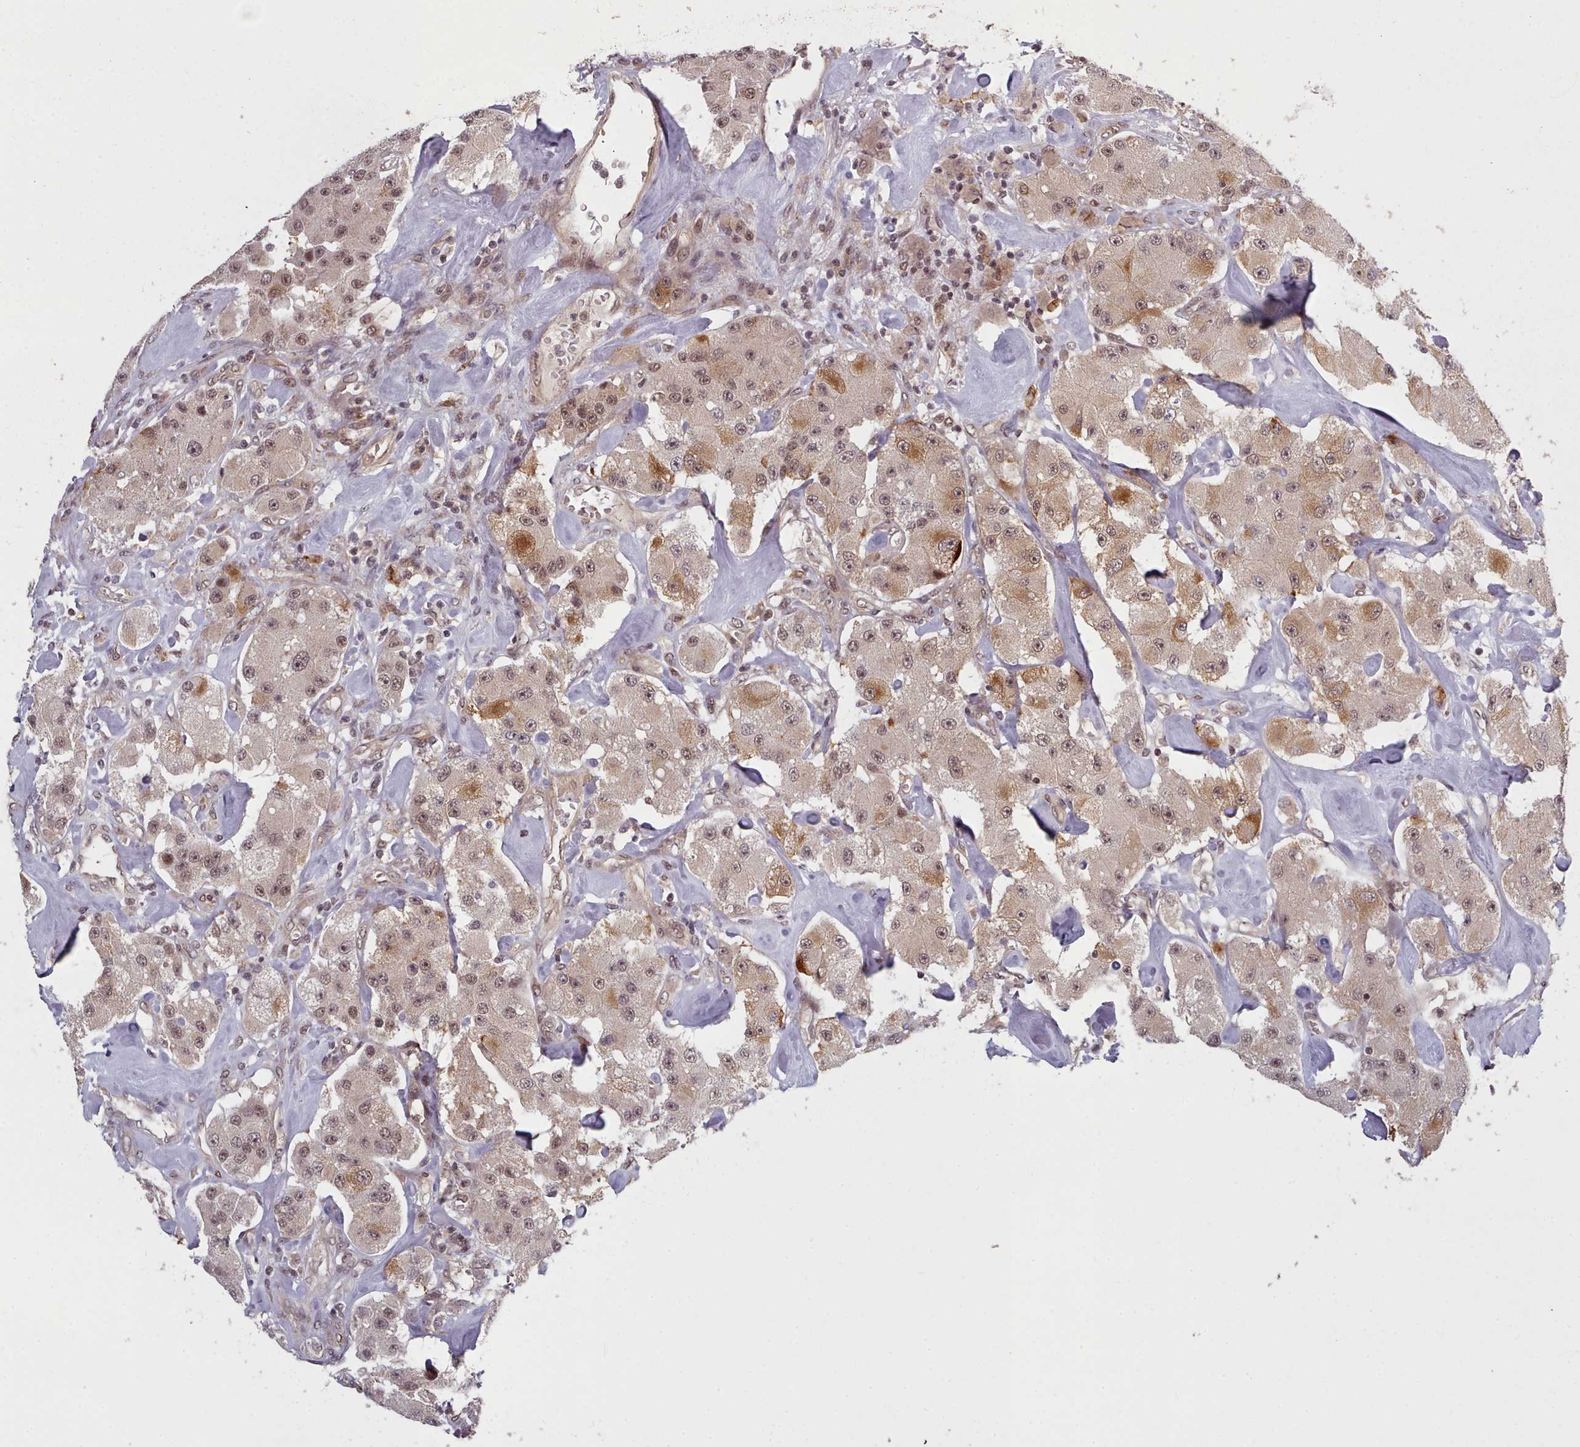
{"staining": {"intensity": "weak", "quantity": ">75%", "location": "cytoplasmic/membranous,nuclear"}, "tissue": "carcinoid", "cell_type": "Tumor cells", "image_type": "cancer", "snomed": [{"axis": "morphology", "description": "Carcinoid, malignant, NOS"}, {"axis": "topography", "description": "Pancreas"}], "caption": "This photomicrograph exhibits immunohistochemistry (IHC) staining of human malignant carcinoid, with low weak cytoplasmic/membranous and nuclear staining in approximately >75% of tumor cells.", "gene": "DHX8", "patient": {"sex": "male", "age": 41}}